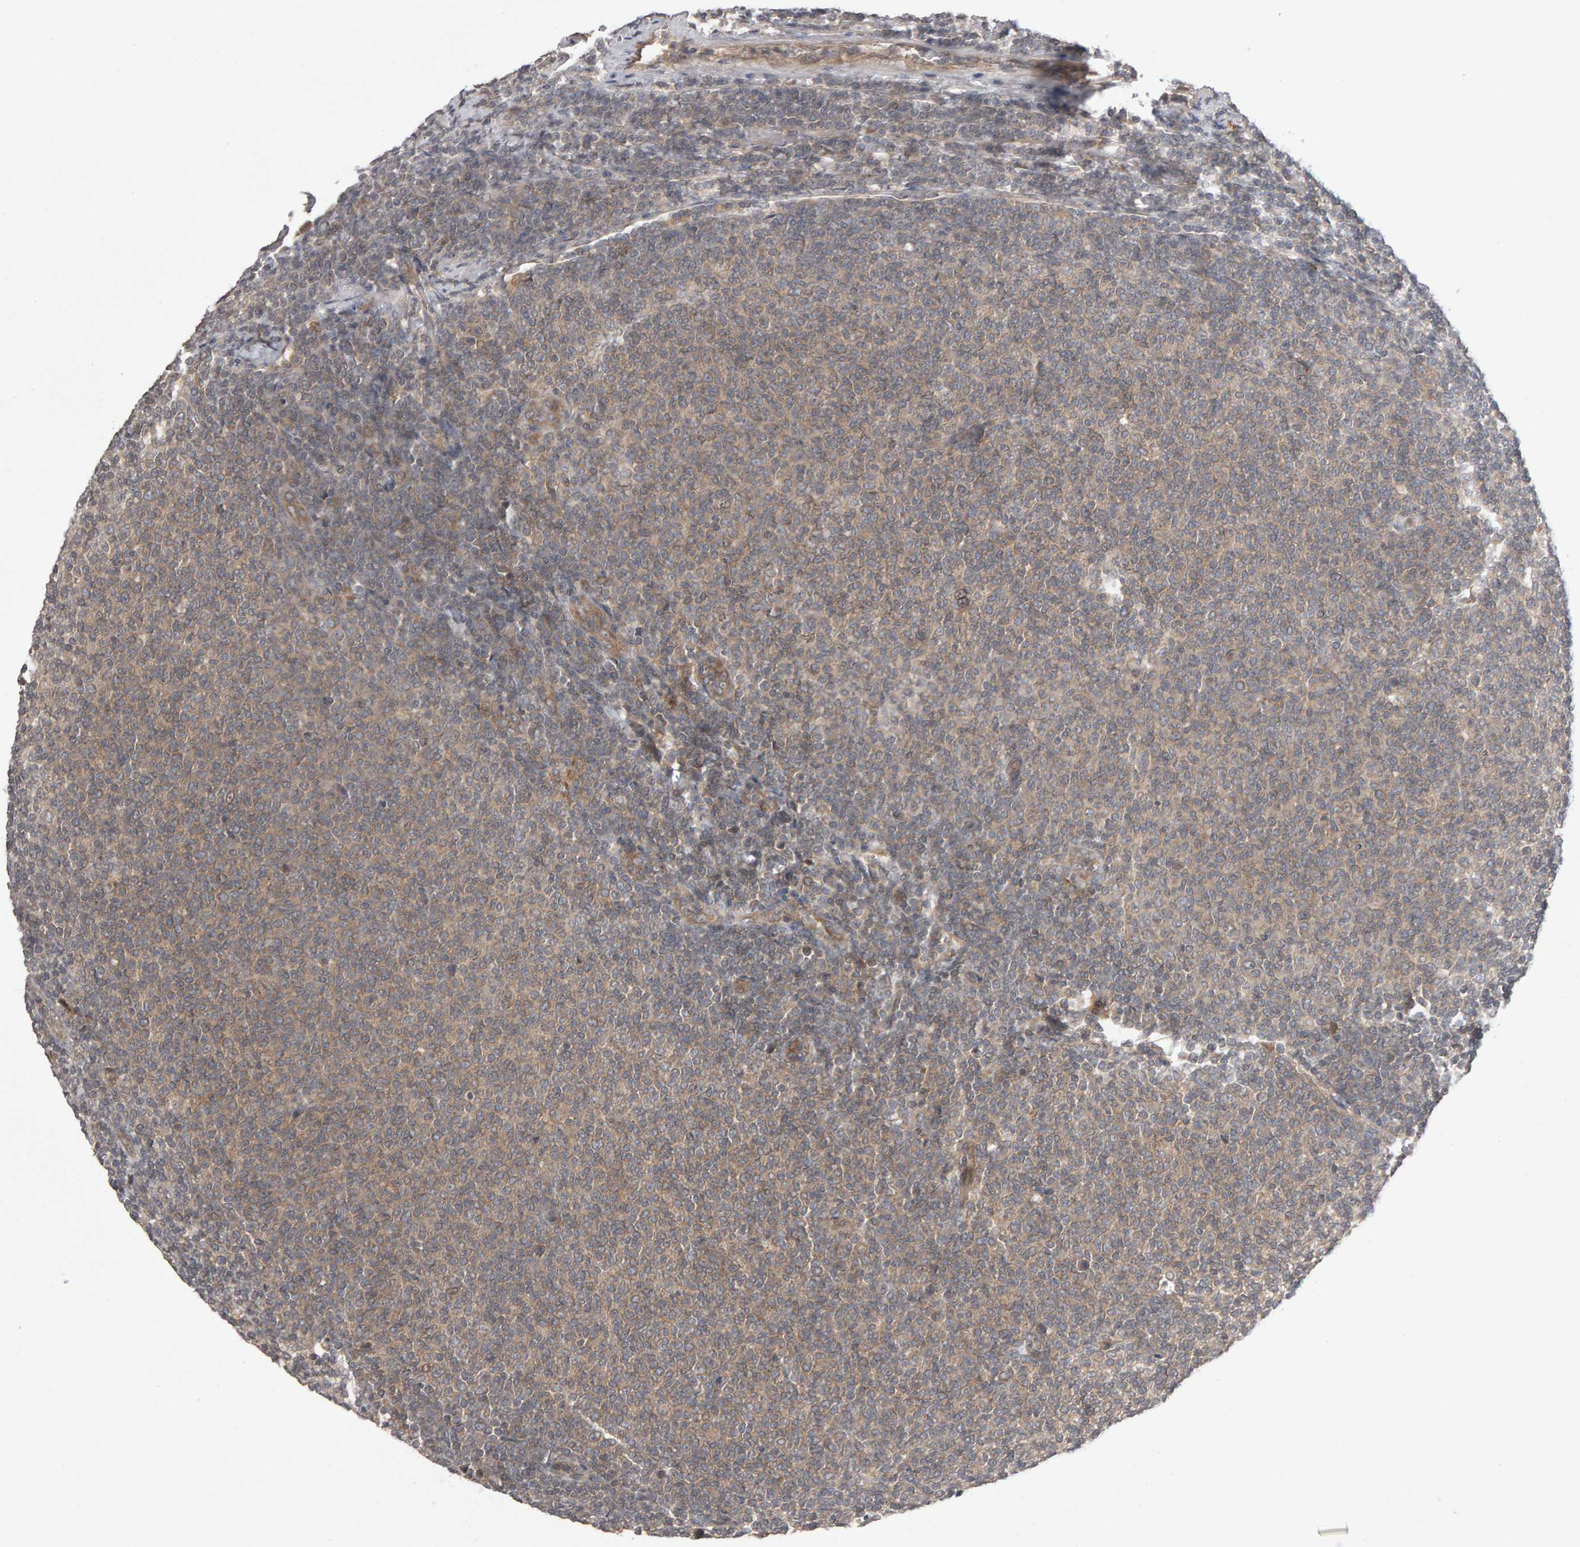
{"staining": {"intensity": "weak", "quantity": ">75%", "location": "cytoplasmic/membranous"}, "tissue": "lymphoma", "cell_type": "Tumor cells", "image_type": "cancer", "snomed": [{"axis": "morphology", "description": "Malignant lymphoma, non-Hodgkin's type, Low grade"}, {"axis": "topography", "description": "Lymph node"}], "caption": "Immunohistochemical staining of low-grade malignant lymphoma, non-Hodgkin's type shows low levels of weak cytoplasmic/membranous staining in about >75% of tumor cells.", "gene": "SCRIB", "patient": {"sex": "male", "age": 66}}